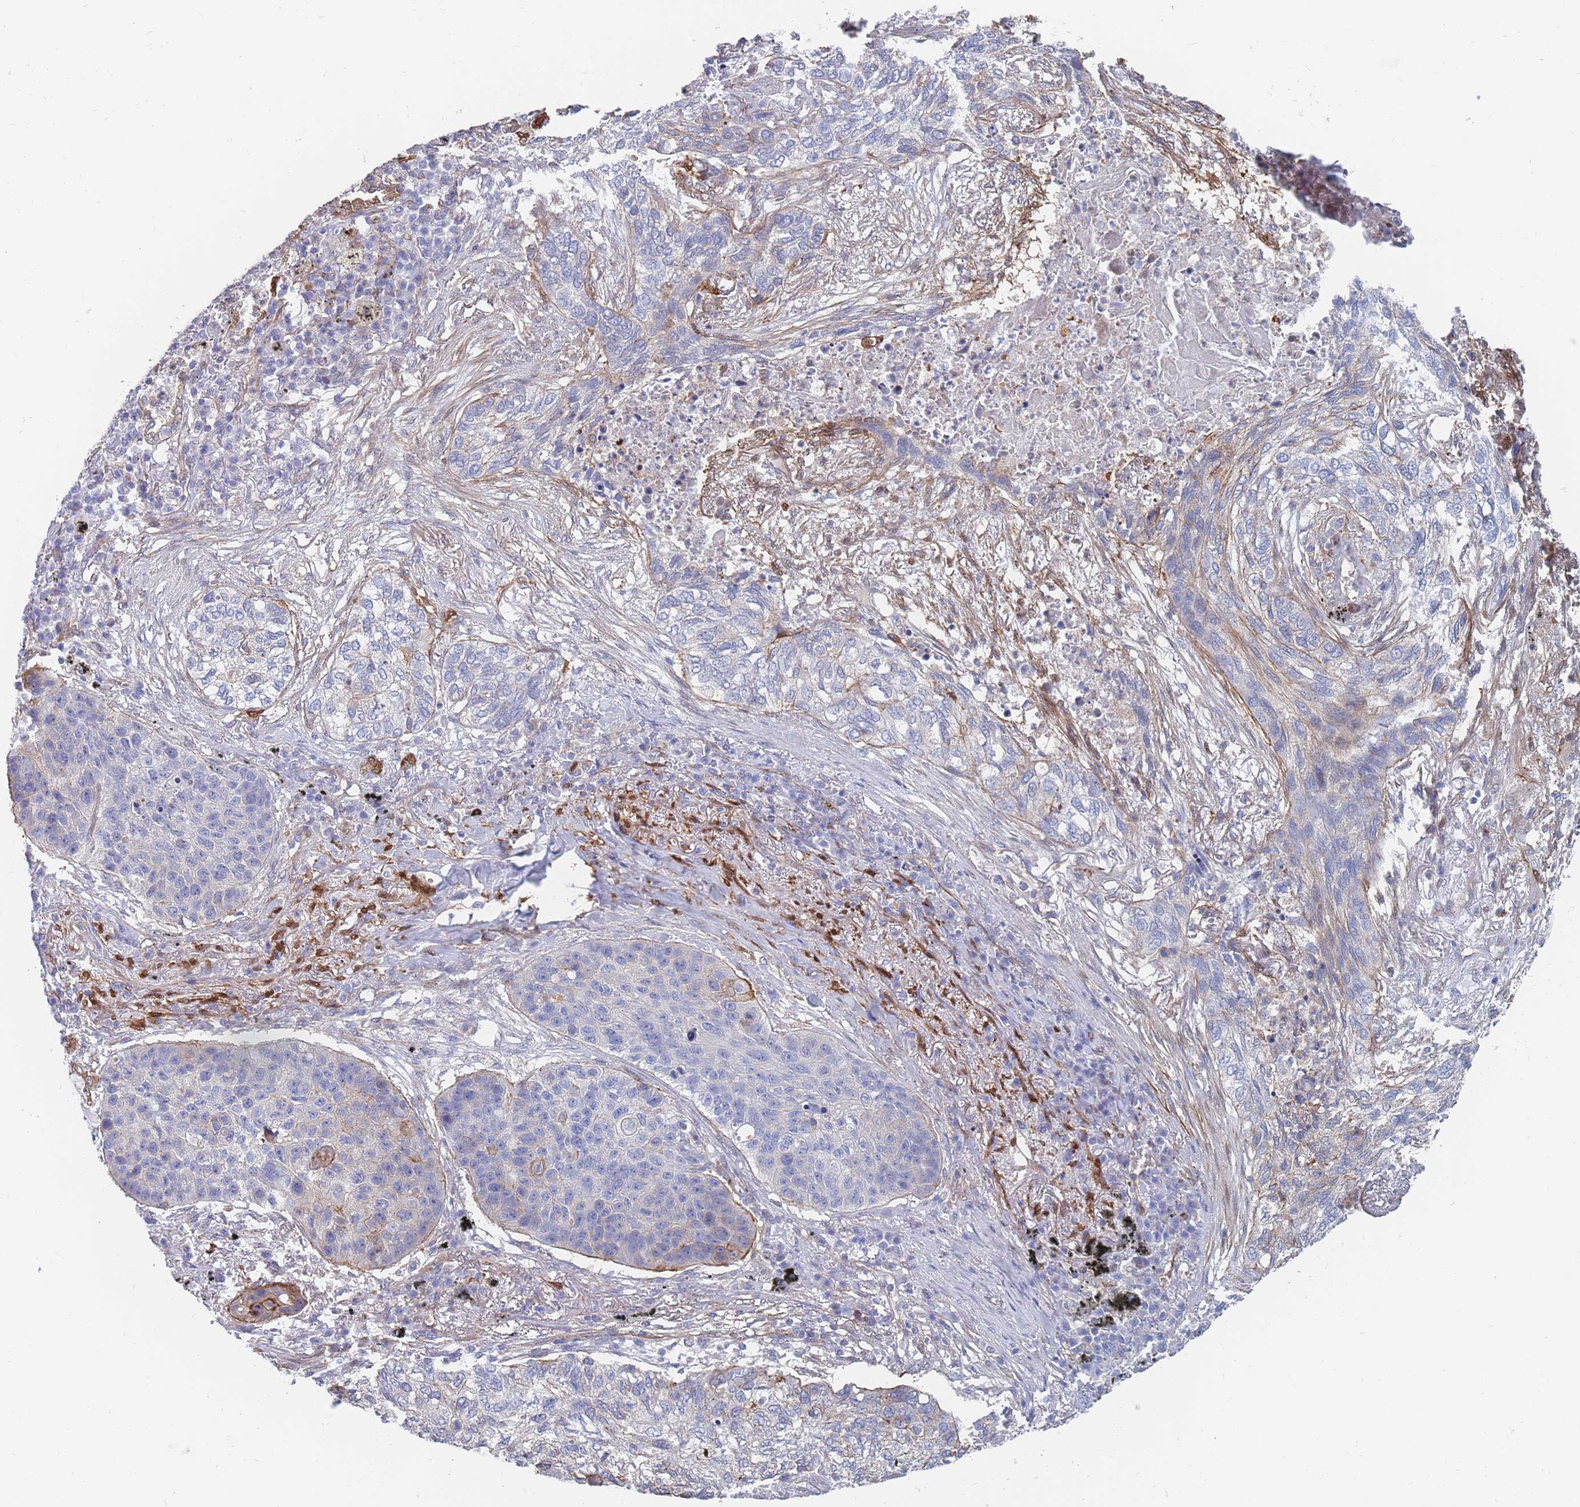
{"staining": {"intensity": "moderate", "quantity": "<25%", "location": "cytoplasmic/membranous"}, "tissue": "lung cancer", "cell_type": "Tumor cells", "image_type": "cancer", "snomed": [{"axis": "morphology", "description": "Squamous cell carcinoma, NOS"}, {"axis": "topography", "description": "Lung"}], "caption": "Lung squamous cell carcinoma stained with DAB immunohistochemistry (IHC) demonstrates low levels of moderate cytoplasmic/membranous staining in about <25% of tumor cells. The protein of interest is shown in brown color, while the nuclei are stained blue.", "gene": "G6PC1", "patient": {"sex": "female", "age": 63}}